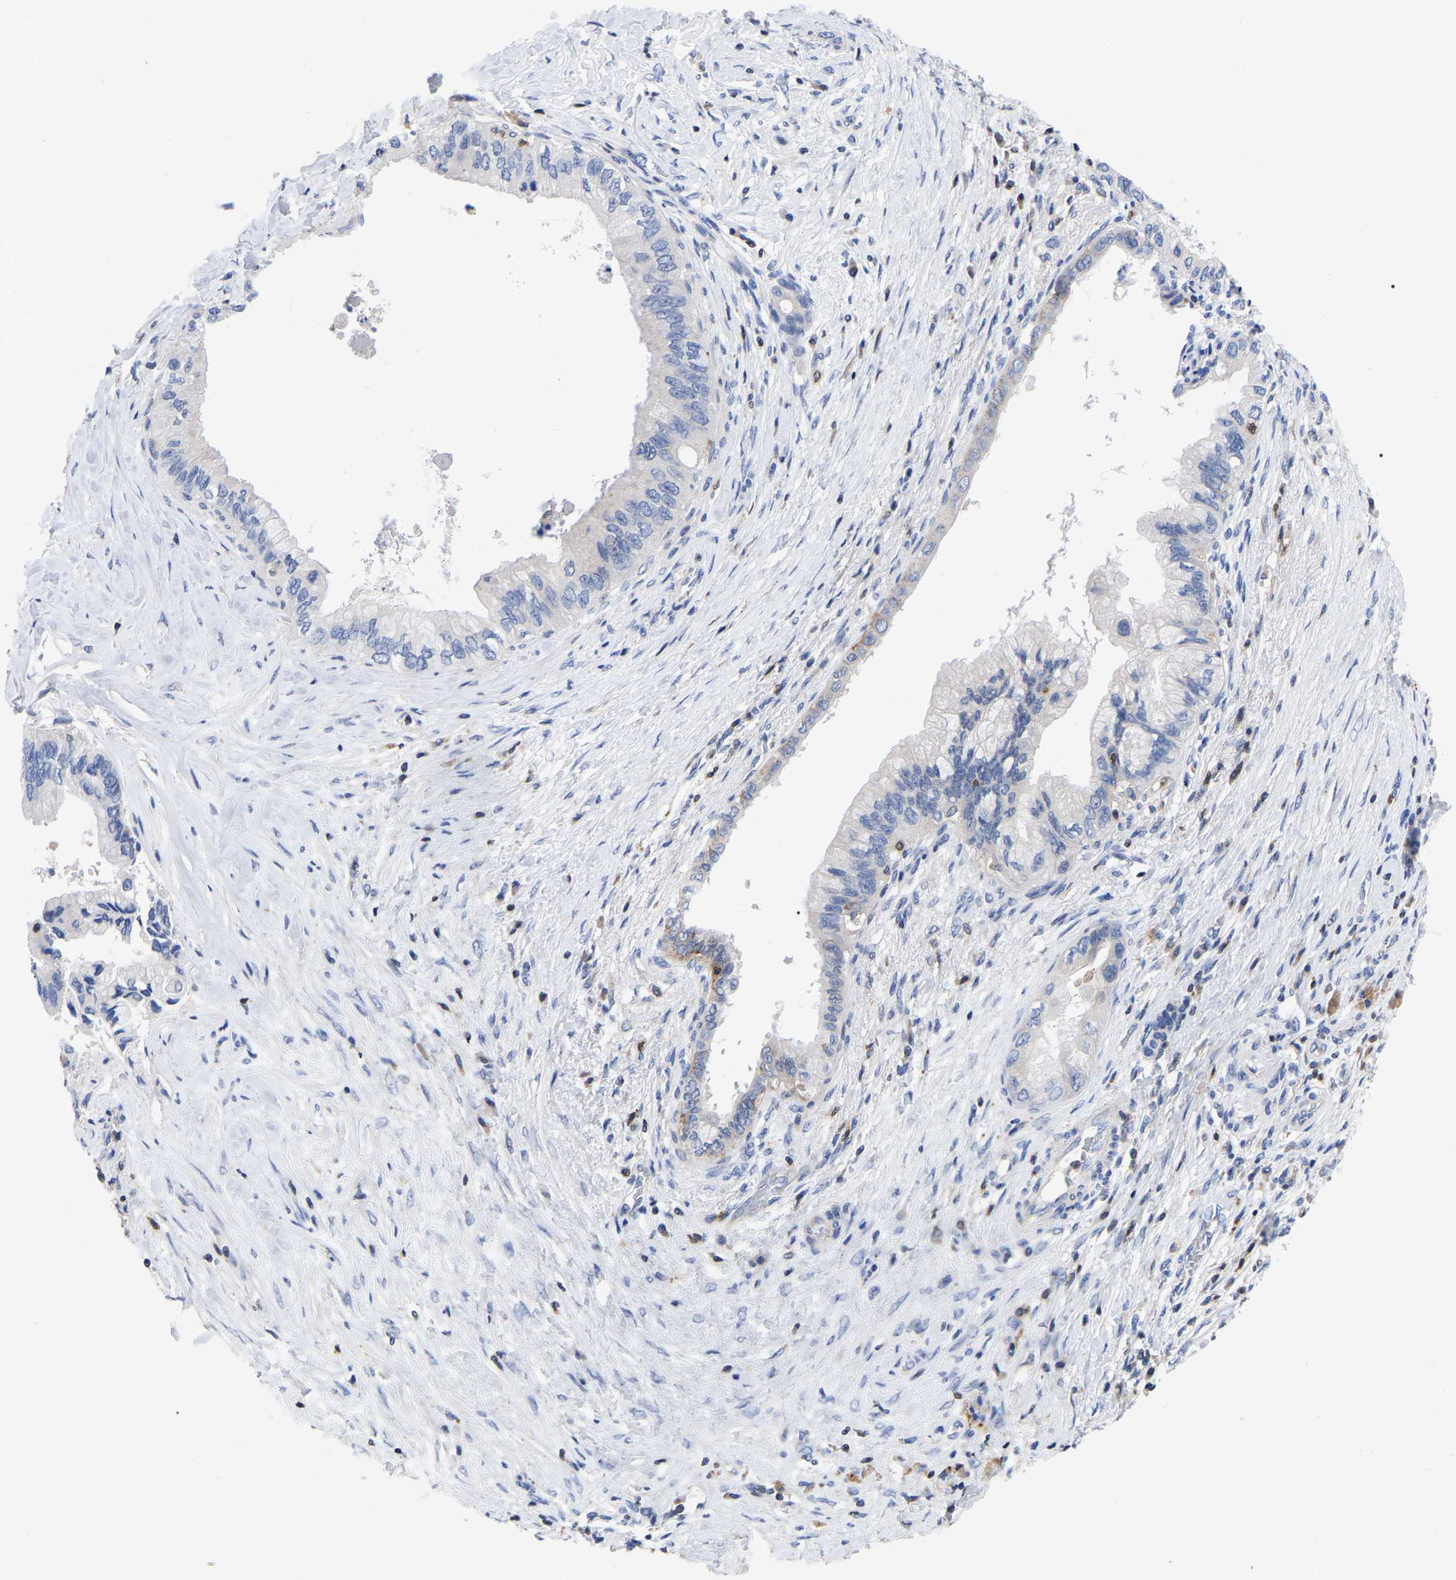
{"staining": {"intensity": "negative", "quantity": "none", "location": "none"}, "tissue": "pancreatic cancer", "cell_type": "Tumor cells", "image_type": "cancer", "snomed": [{"axis": "morphology", "description": "Adenocarcinoma, NOS"}, {"axis": "topography", "description": "Pancreas"}], "caption": "An image of human adenocarcinoma (pancreatic) is negative for staining in tumor cells. (DAB (3,3'-diaminobenzidine) immunohistochemistry (IHC) visualized using brightfield microscopy, high magnification).", "gene": "PTPN7", "patient": {"sex": "female", "age": 73}}